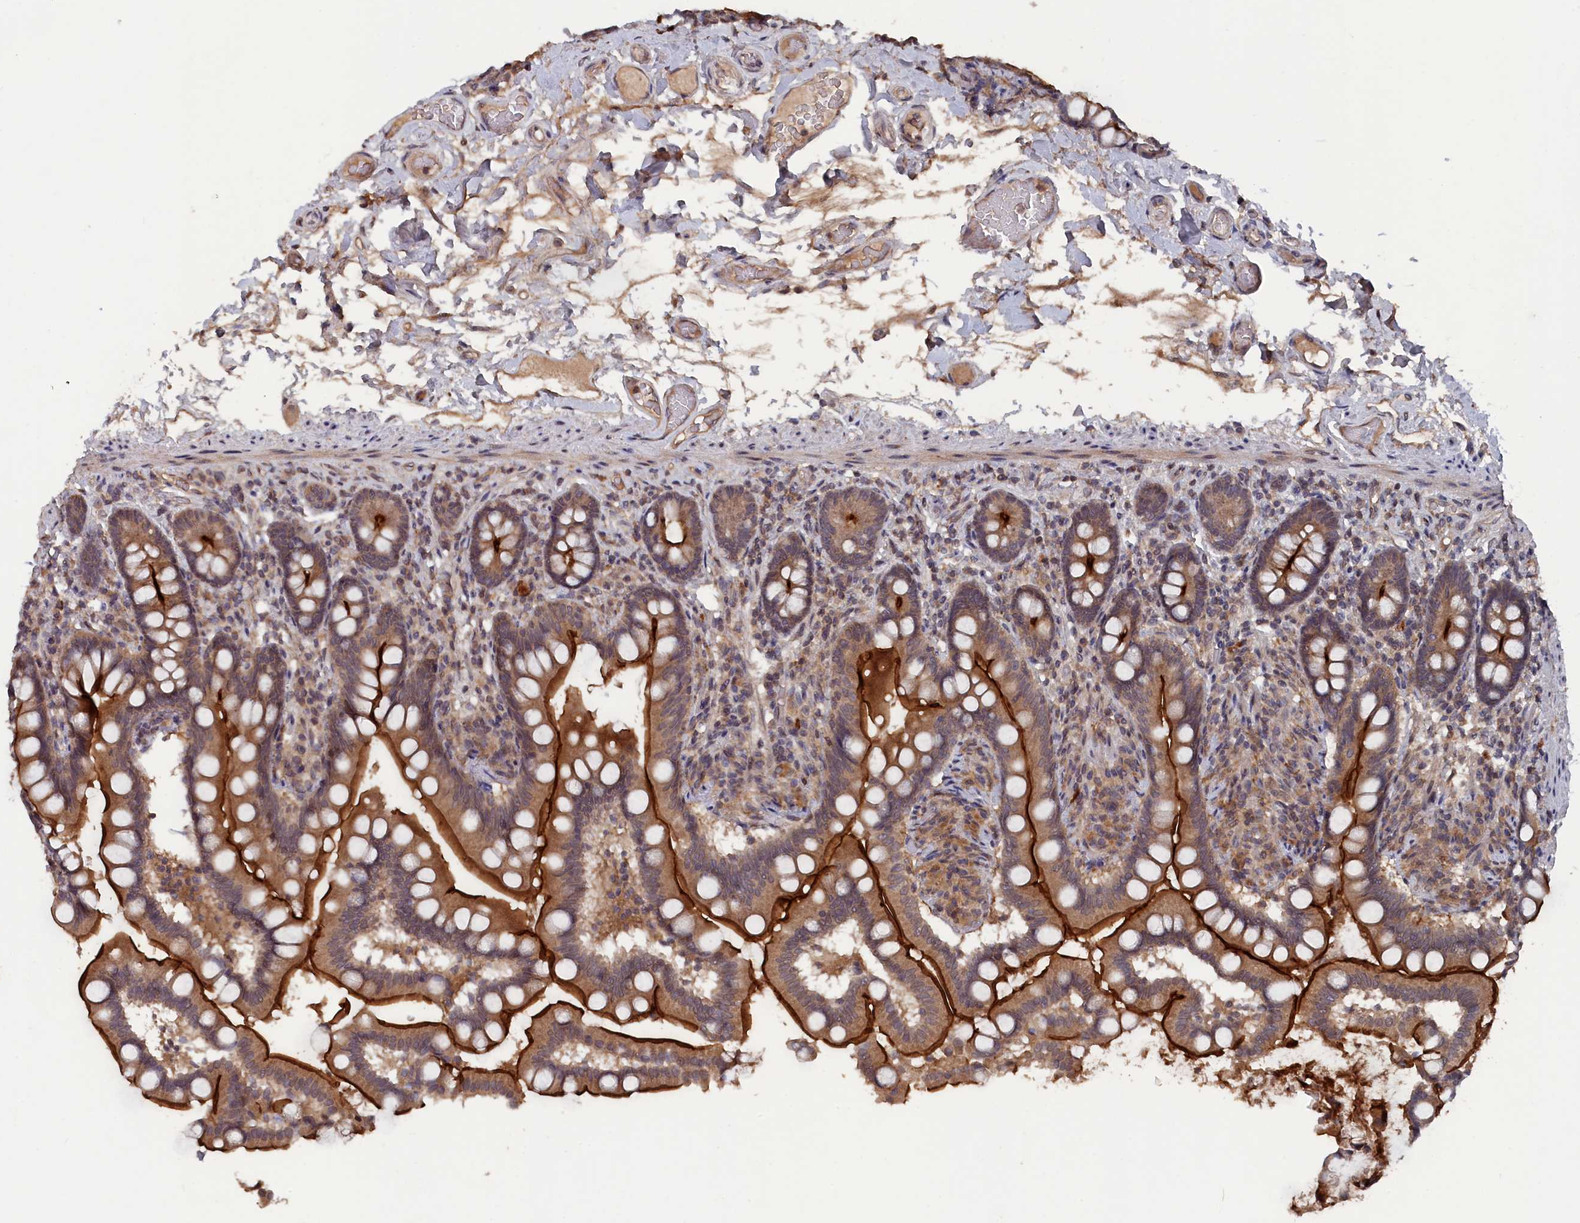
{"staining": {"intensity": "strong", "quantity": ">75%", "location": "cytoplasmic/membranous"}, "tissue": "small intestine", "cell_type": "Glandular cells", "image_type": "normal", "snomed": [{"axis": "morphology", "description": "Normal tissue, NOS"}, {"axis": "topography", "description": "Small intestine"}], "caption": "Protein staining shows strong cytoplasmic/membranous staining in about >75% of glandular cells in unremarkable small intestine. The staining is performed using DAB (3,3'-diaminobenzidine) brown chromogen to label protein expression. The nuclei are counter-stained blue using hematoxylin.", "gene": "TMC5", "patient": {"sex": "female", "age": 64}}